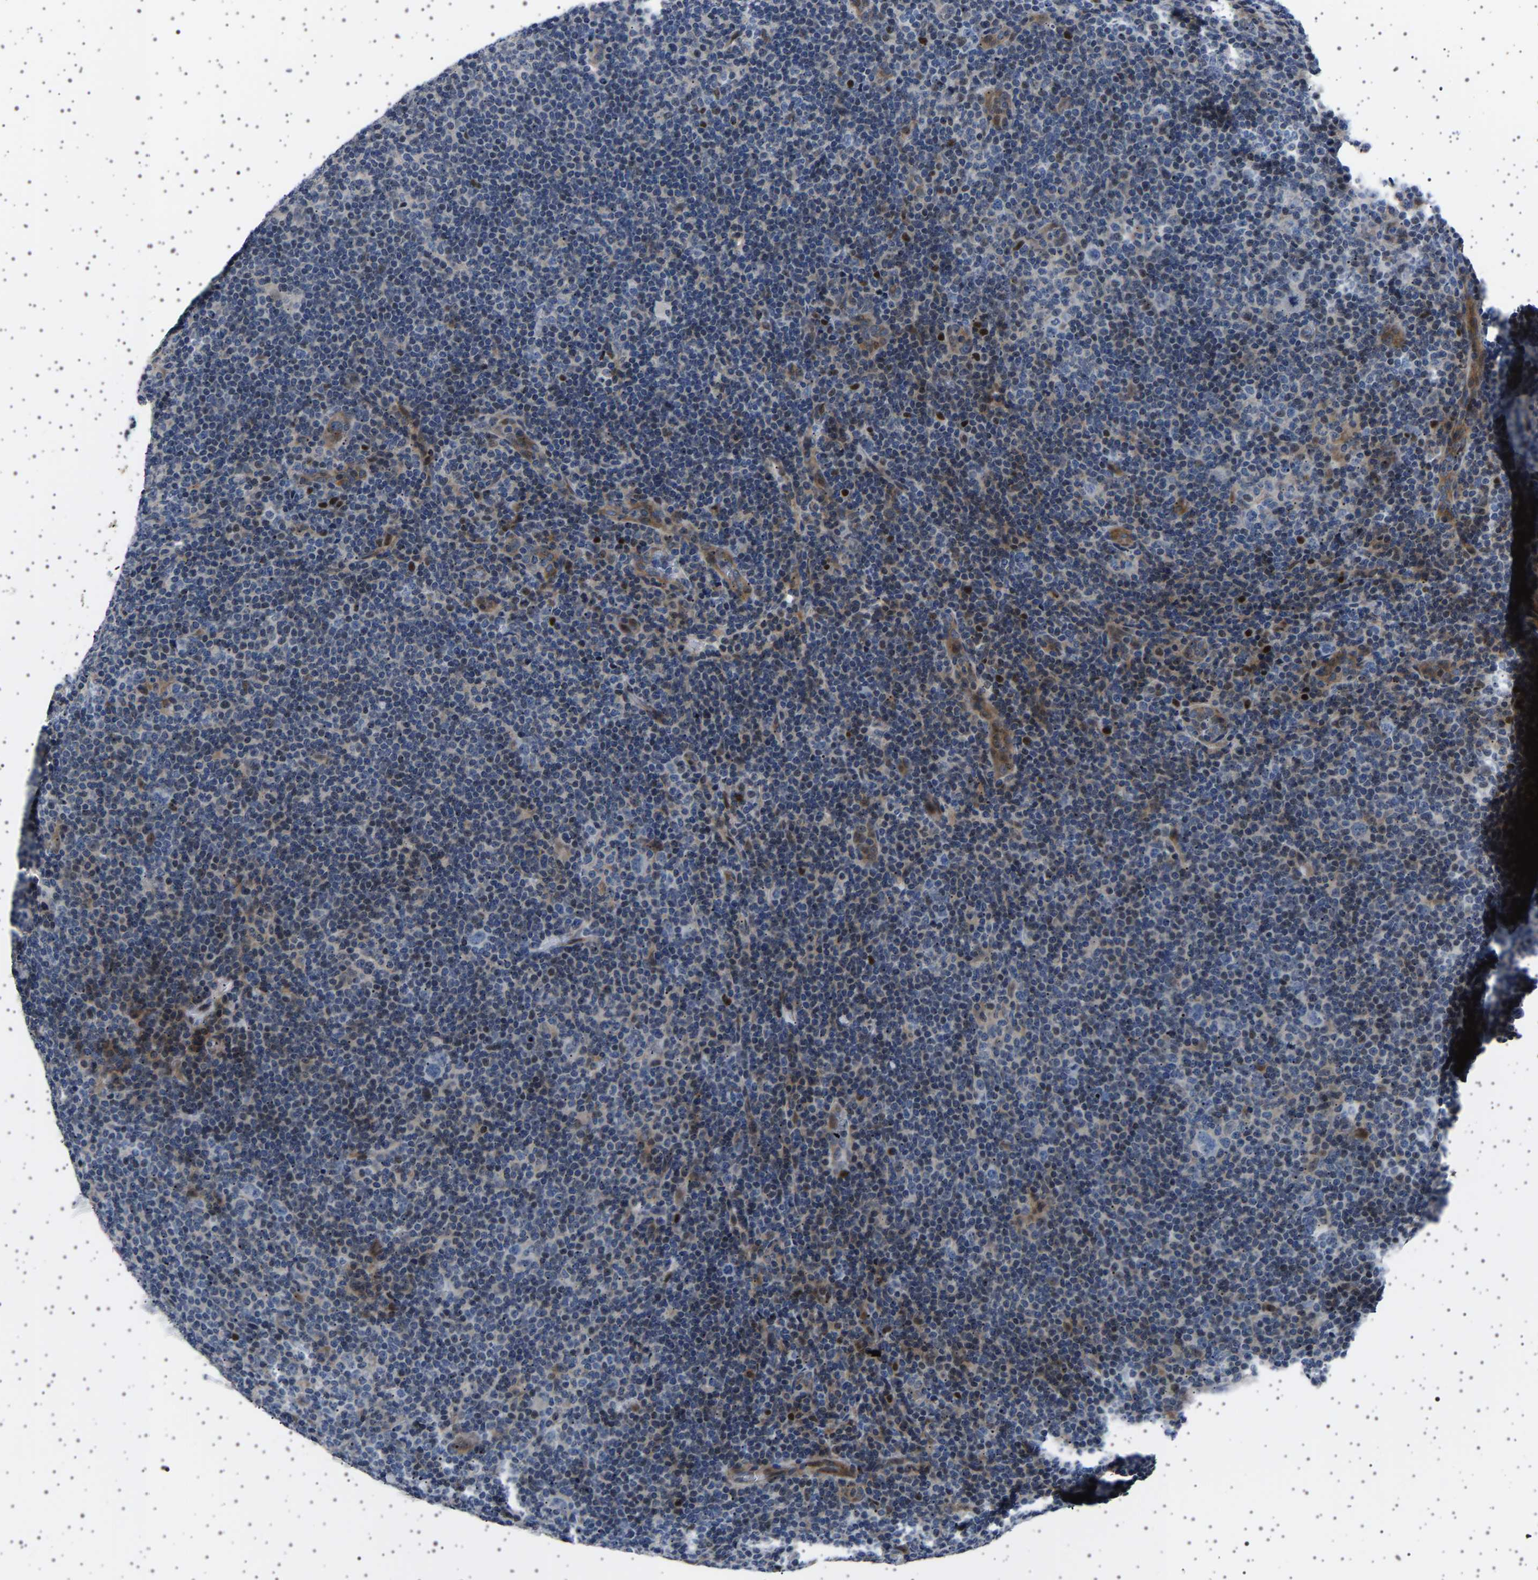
{"staining": {"intensity": "negative", "quantity": "none", "location": "none"}, "tissue": "lymphoma", "cell_type": "Tumor cells", "image_type": "cancer", "snomed": [{"axis": "morphology", "description": "Hodgkin's disease, NOS"}, {"axis": "topography", "description": "Lymph node"}], "caption": "This is an IHC photomicrograph of Hodgkin's disease. There is no staining in tumor cells.", "gene": "PAK5", "patient": {"sex": "female", "age": 57}}